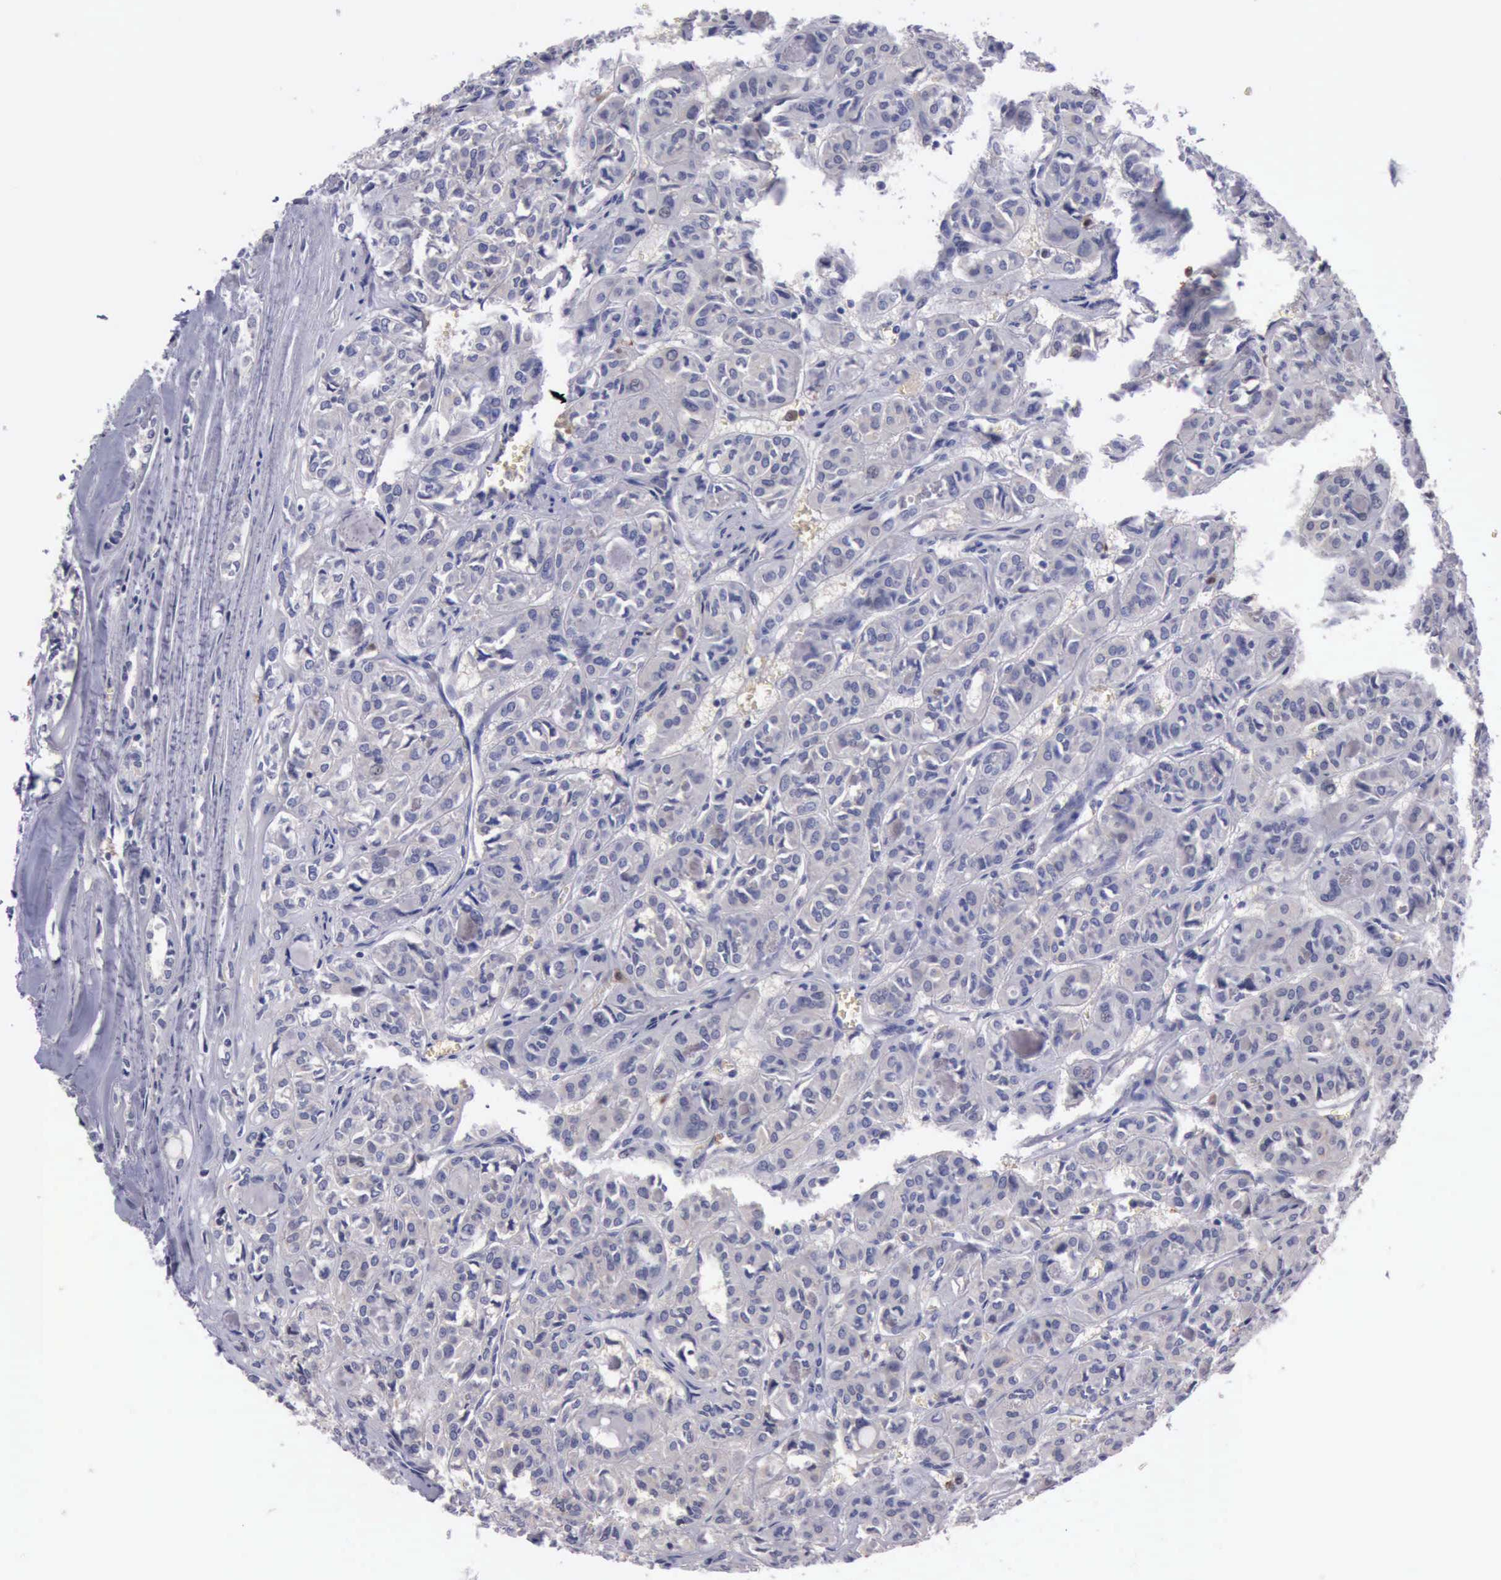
{"staining": {"intensity": "negative", "quantity": "none", "location": "none"}, "tissue": "thyroid cancer", "cell_type": "Tumor cells", "image_type": "cancer", "snomed": [{"axis": "morphology", "description": "Follicular adenoma carcinoma, NOS"}, {"axis": "topography", "description": "Thyroid gland"}], "caption": "IHC of follicular adenoma carcinoma (thyroid) demonstrates no expression in tumor cells.", "gene": "CEP128", "patient": {"sex": "female", "age": 71}}